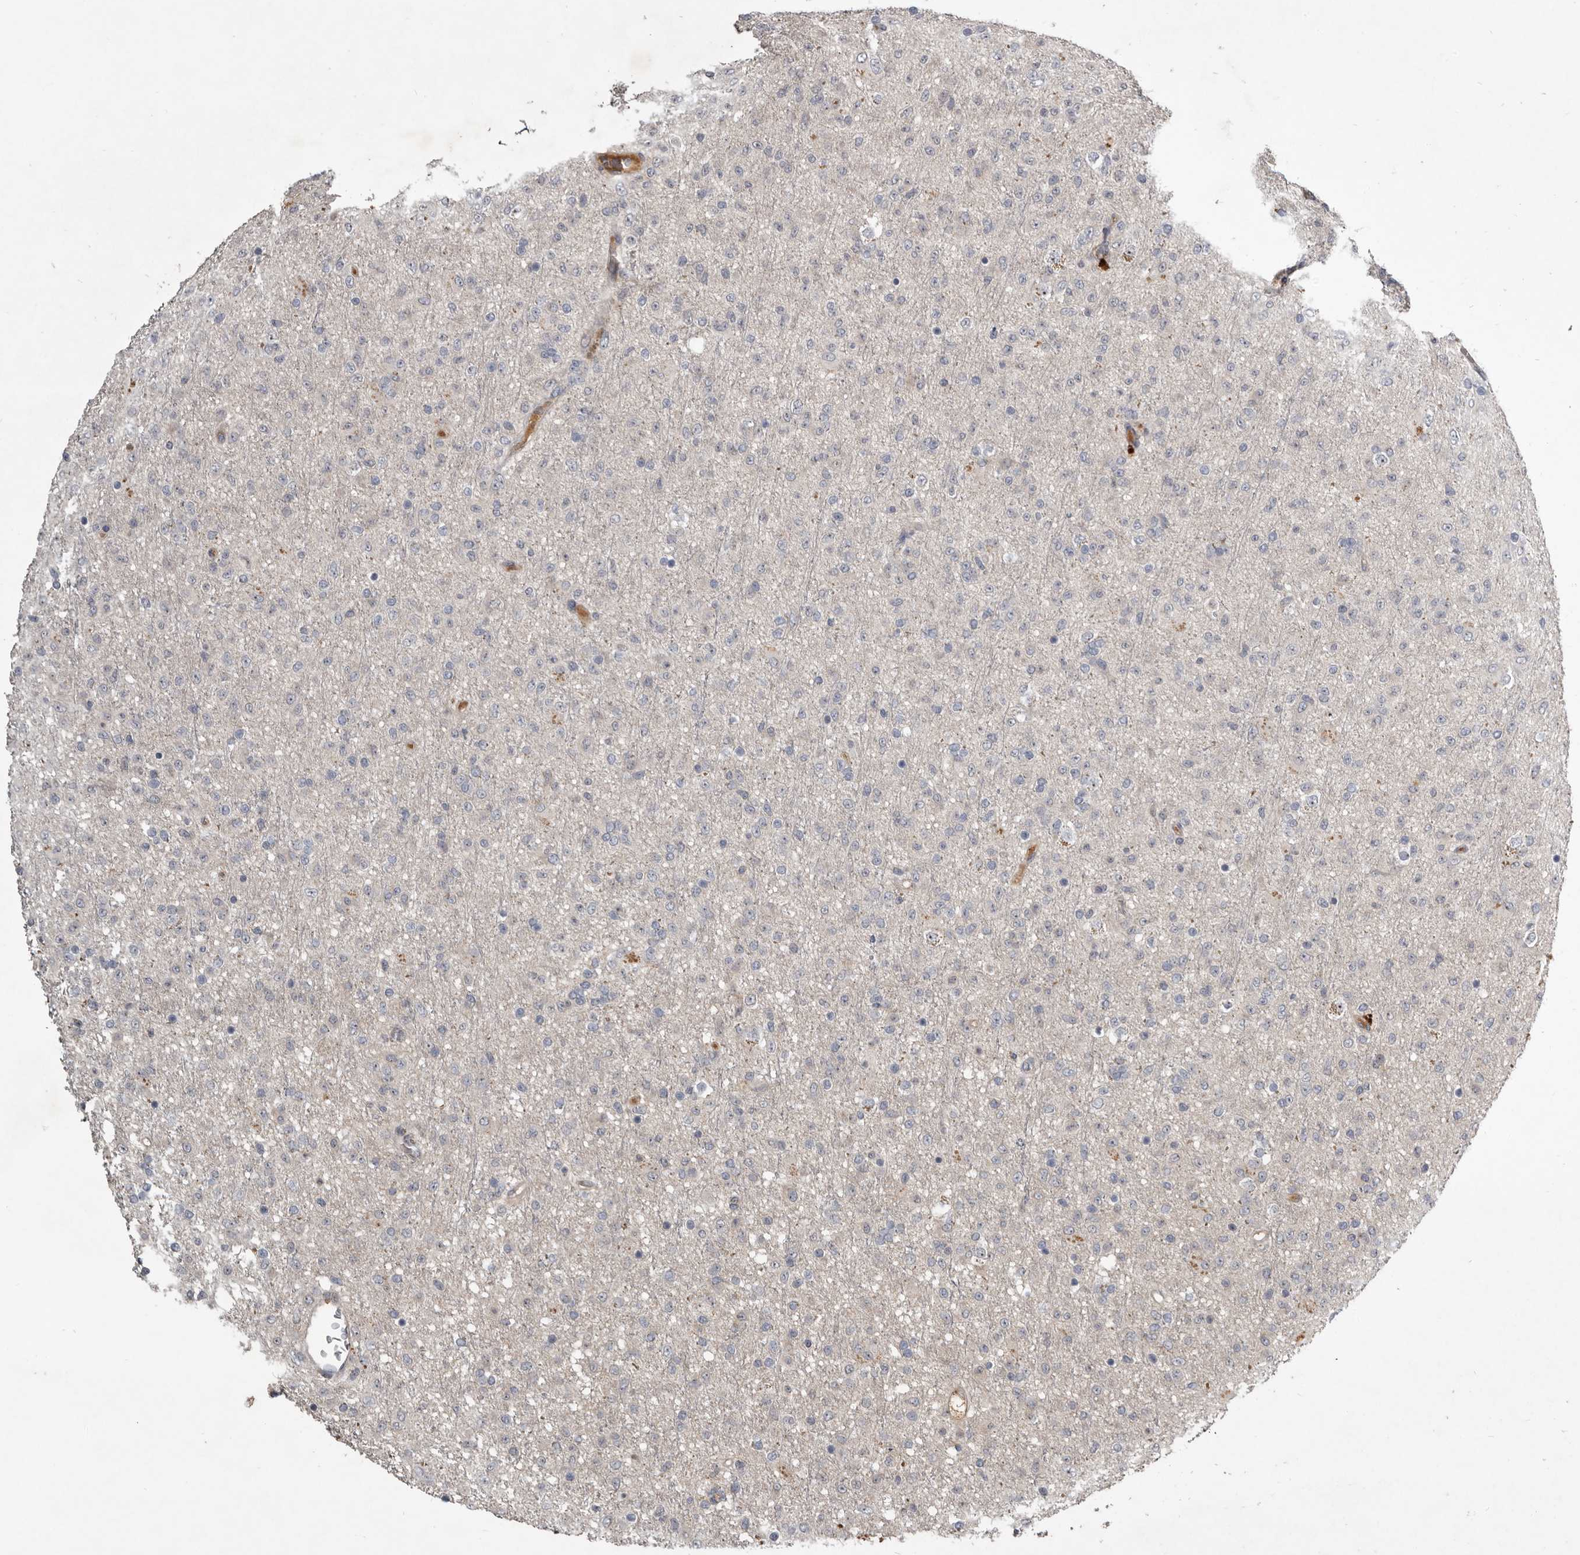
{"staining": {"intensity": "negative", "quantity": "none", "location": "none"}, "tissue": "glioma", "cell_type": "Tumor cells", "image_type": "cancer", "snomed": [{"axis": "morphology", "description": "Glioma, malignant, Low grade"}, {"axis": "topography", "description": "Brain"}], "caption": "There is no significant staining in tumor cells of malignant low-grade glioma.", "gene": "TTC39A", "patient": {"sex": "male", "age": 65}}